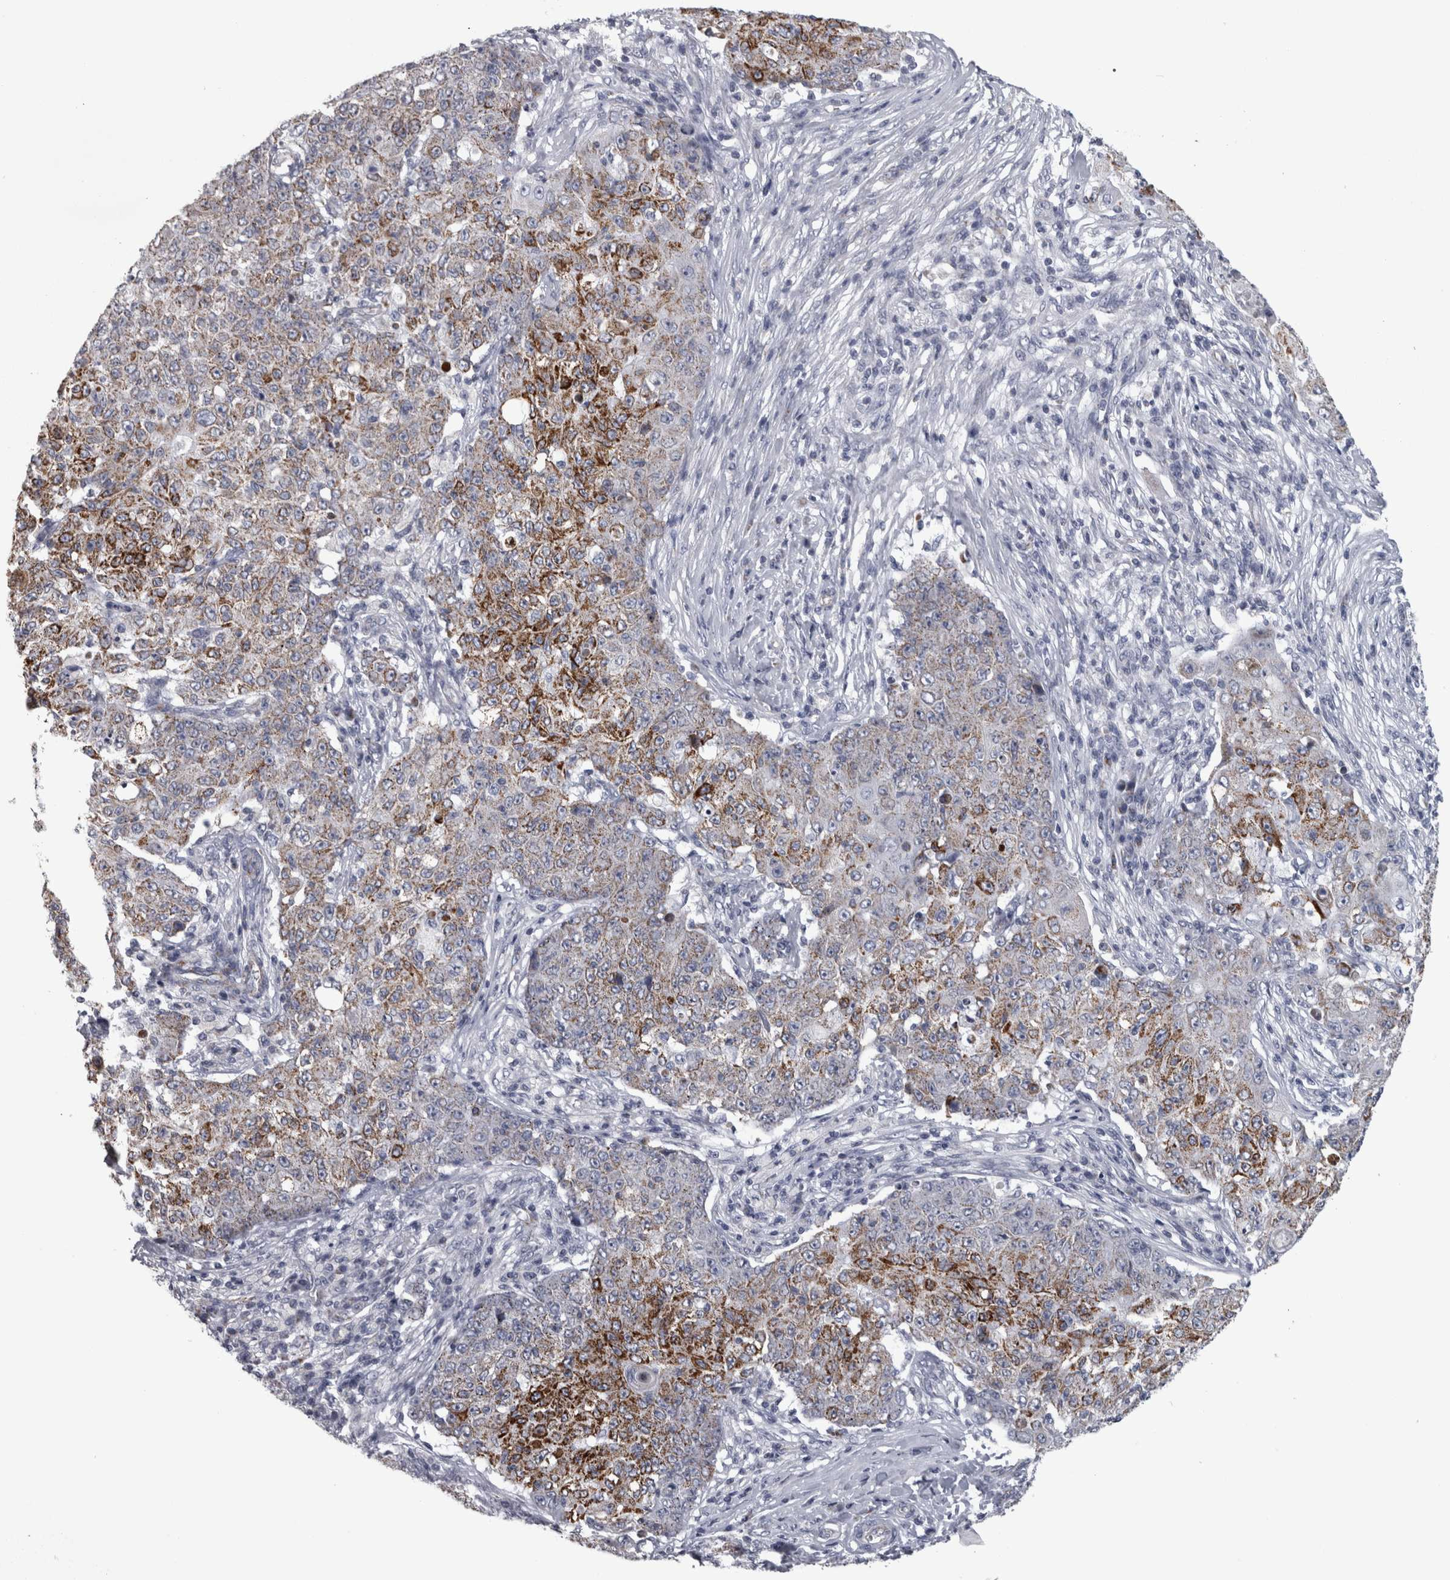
{"staining": {"intensity": "moderate", "quantity": "25%-75%", "location": "cytoplasmic/membranous"}, "tissue": "ovarian cancer", "cell_type": "Tumor cells", "image_type": "cancer", "snomed": [{"axis": "morphology", "description": "Carcinoma, endometroid"}, {"axis": "topography", "description": "Ovary"}], "caption": "Immunohistochemical staining of human ovarian cancer (endometroid carcinoma) demonstrates medium levels of moderate cytoplasmic/membranous positivity in about 25%-75% of tumor cells.", "gene": "DBT", "patient": {"sex": "female", "age": 42}}